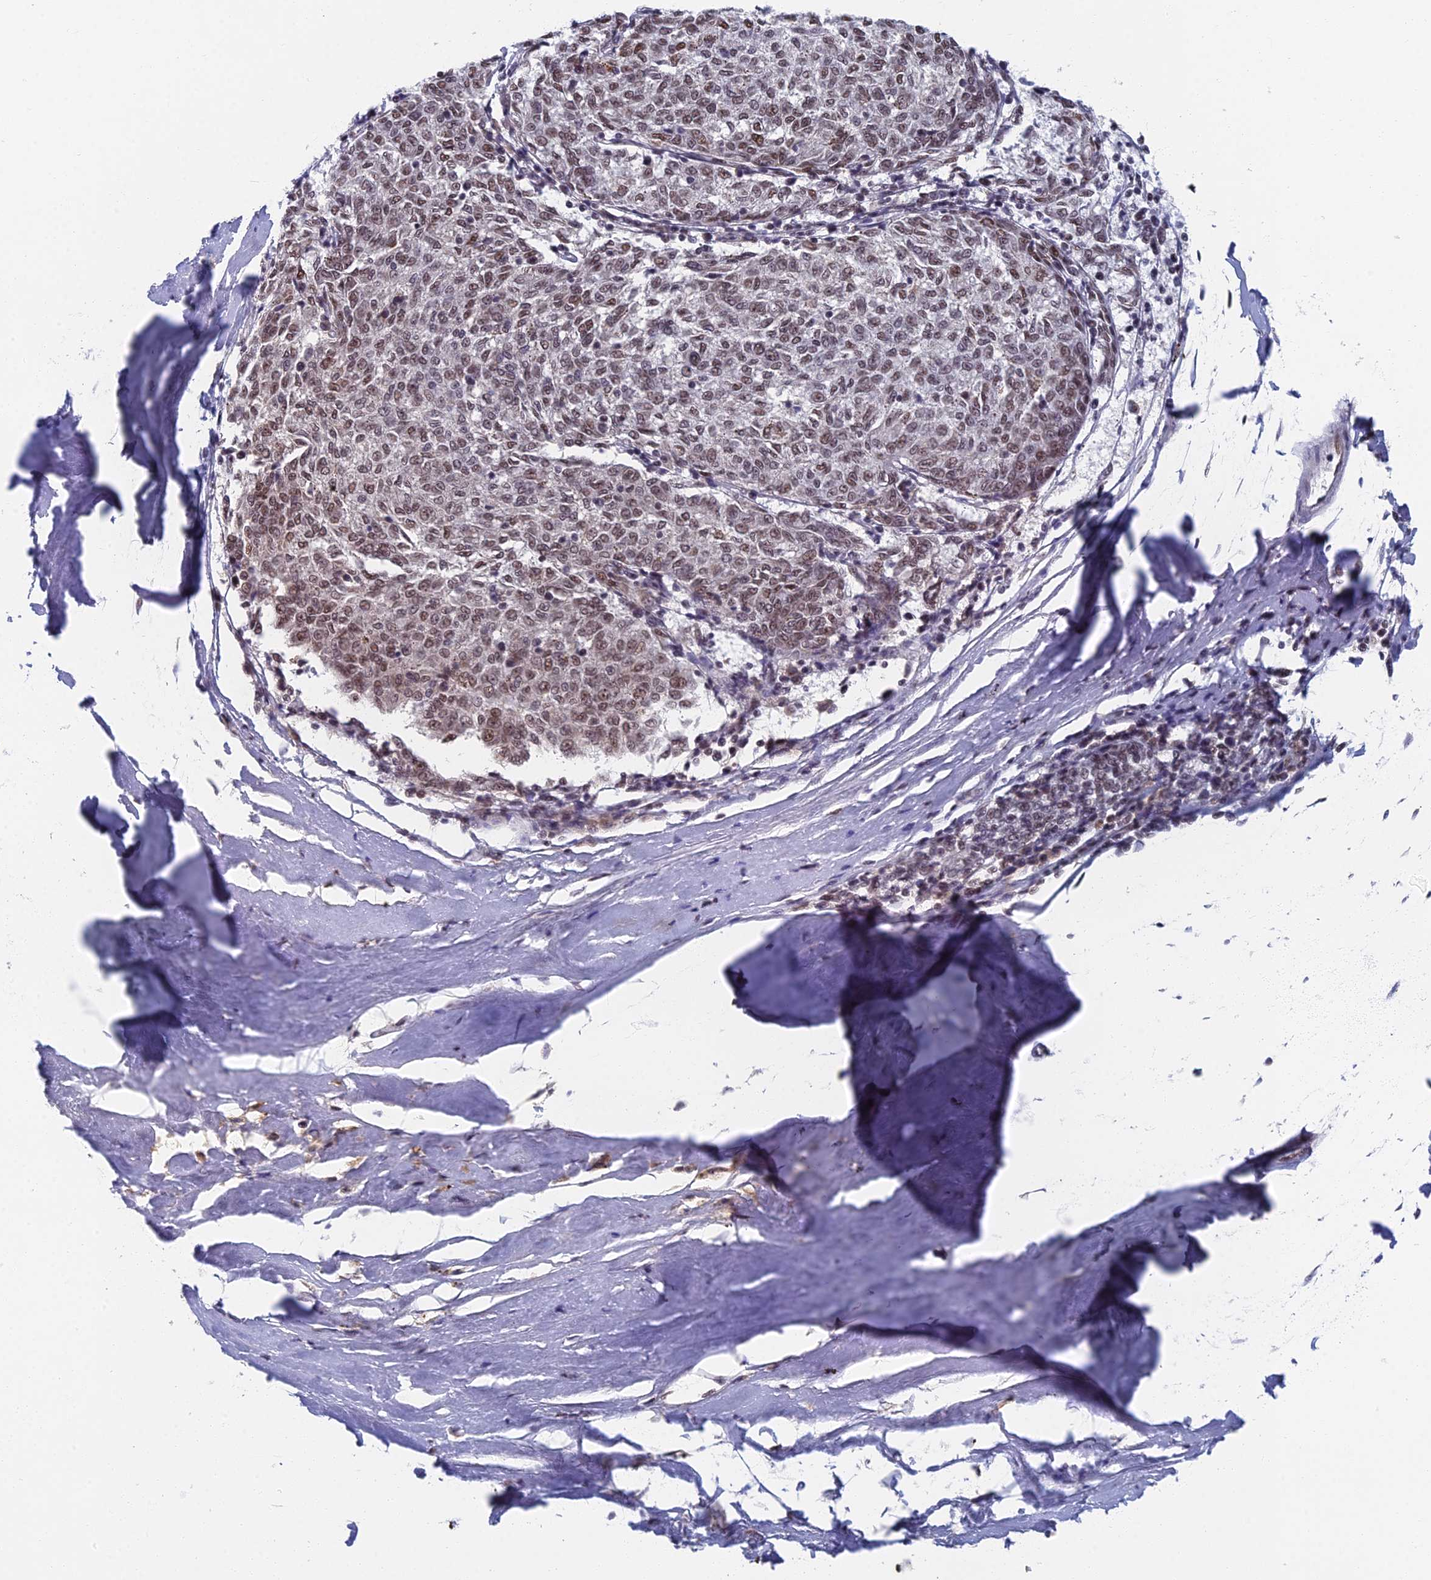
{"staining": {"intensity": "weak", "quantity": ">75%", "location": "cytoplasmic/membranous,nuclear"}, "tissue": "melanoma", "cell_type": "Tumor cells", "image_type": "cancer", "snomed": [{"axis": "morphology", "description": "Malignant melanoma, NOS"}, {"axis": "topography", "description": "Skin"}], "caption": "Immunohistochemistry (IHC) of malignant melanoma exhibits low levels of weak cytoplasmic/membranous and nuclear staining in about >75% of tumor cells.", "gene": "TAF13", "patient": {"sex": "female", "age": 72}}